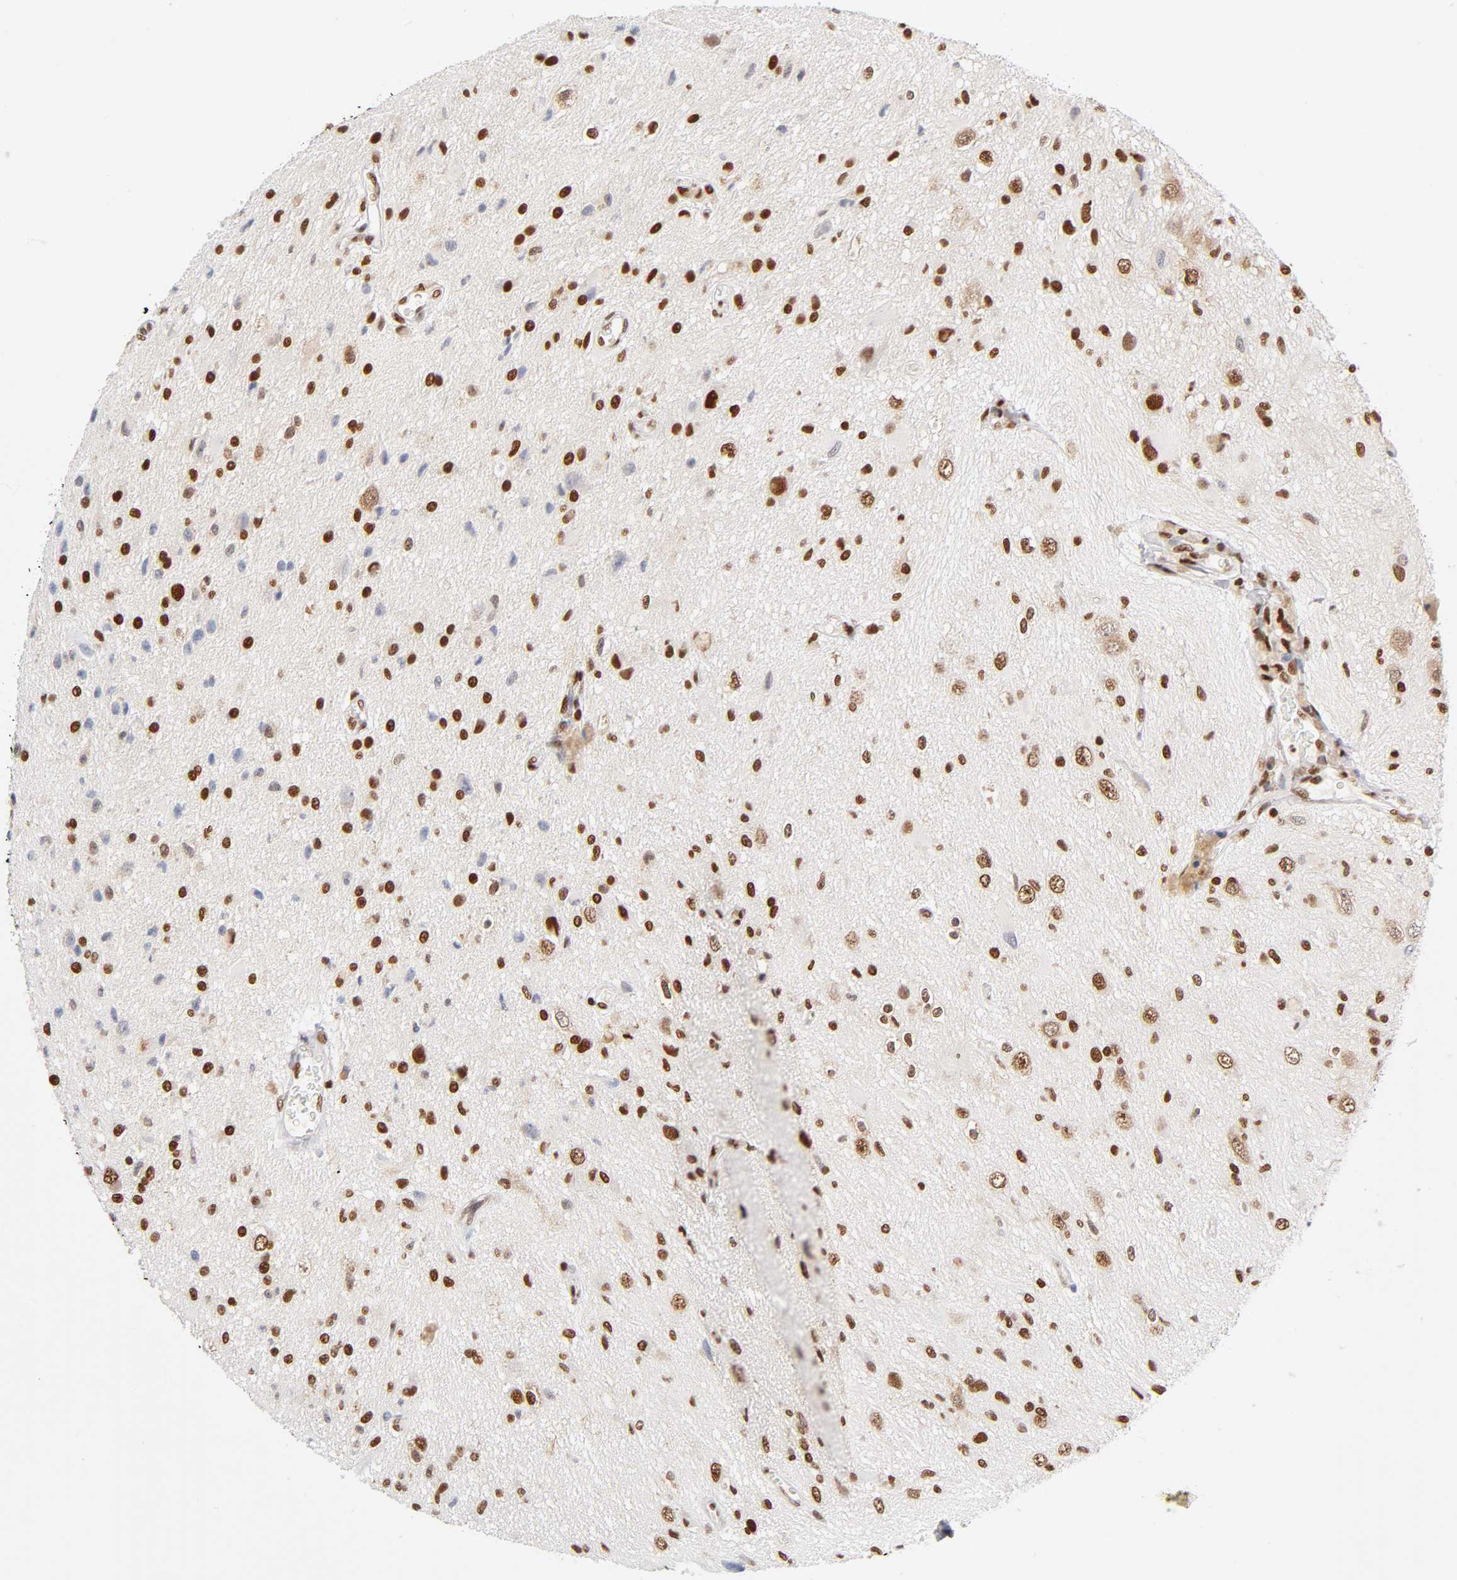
{"staining": {"intensity": "strong", "quantity": ">75%", "location": "nuclear"}, "tissue": "glioma", "cell_type": "Tumor cells", "image_type": "cancer", "snomed": [{"axis": "morphology", "description": "Glioma, malignant, High grade"}, {"axis": "topography", "description": "Brain"}], "caption": "High-magnification brightfield microscopy of malignant glioma (high-grade) stained with DAB (3,3'-diaminobenzidine) (brown) and counterstained with hematoxylin (blue). tumor cells exhibit strong nuclear positivity is identified in approximately>75% of cells. Nuclei are stained in blue.", "gene": "ILKAP", "patient": {"sex": "male", "age": 47}}